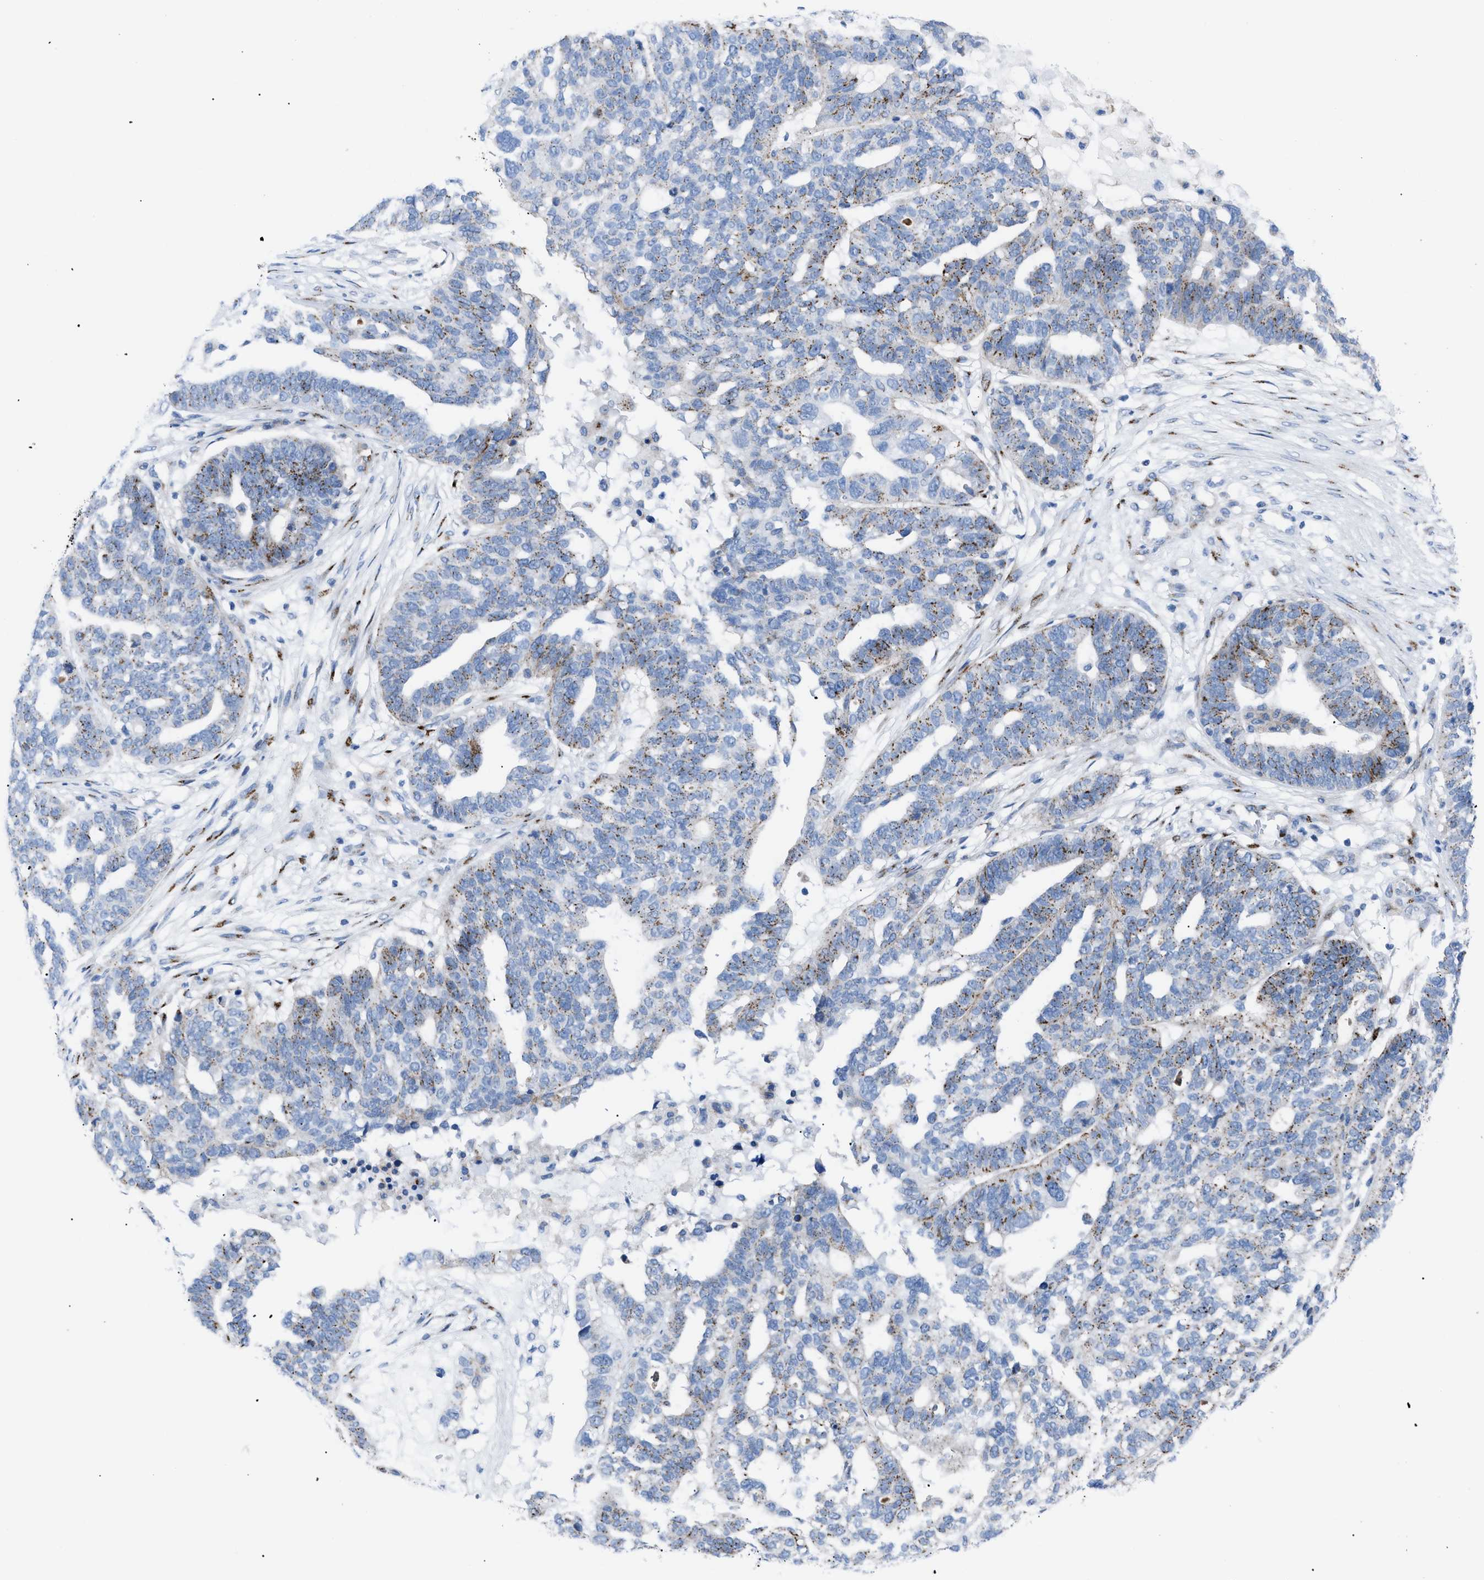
{"staining": {"intensity": "moderate", "quantity": "25%-75%", "location": "cytoplasmic/membranous"}, "tissue": "ovarian cancer", "cell_type": "Tumor cells", "image_type": "cancer", "snomed": [{"axis": "morphology", "description": "Cystadenocarcinoma, serous, NOS"}, {"axis": "topography", "description": "Ovary"}], "caption": "Immunohistochemical staining of human ovarian cancer shows moderate cytoplasmic/membranous protein staining in about 25%-75% of tumor cells.", "gene": "TMEM17", "patient": {"sex": "female", "age": 59}}